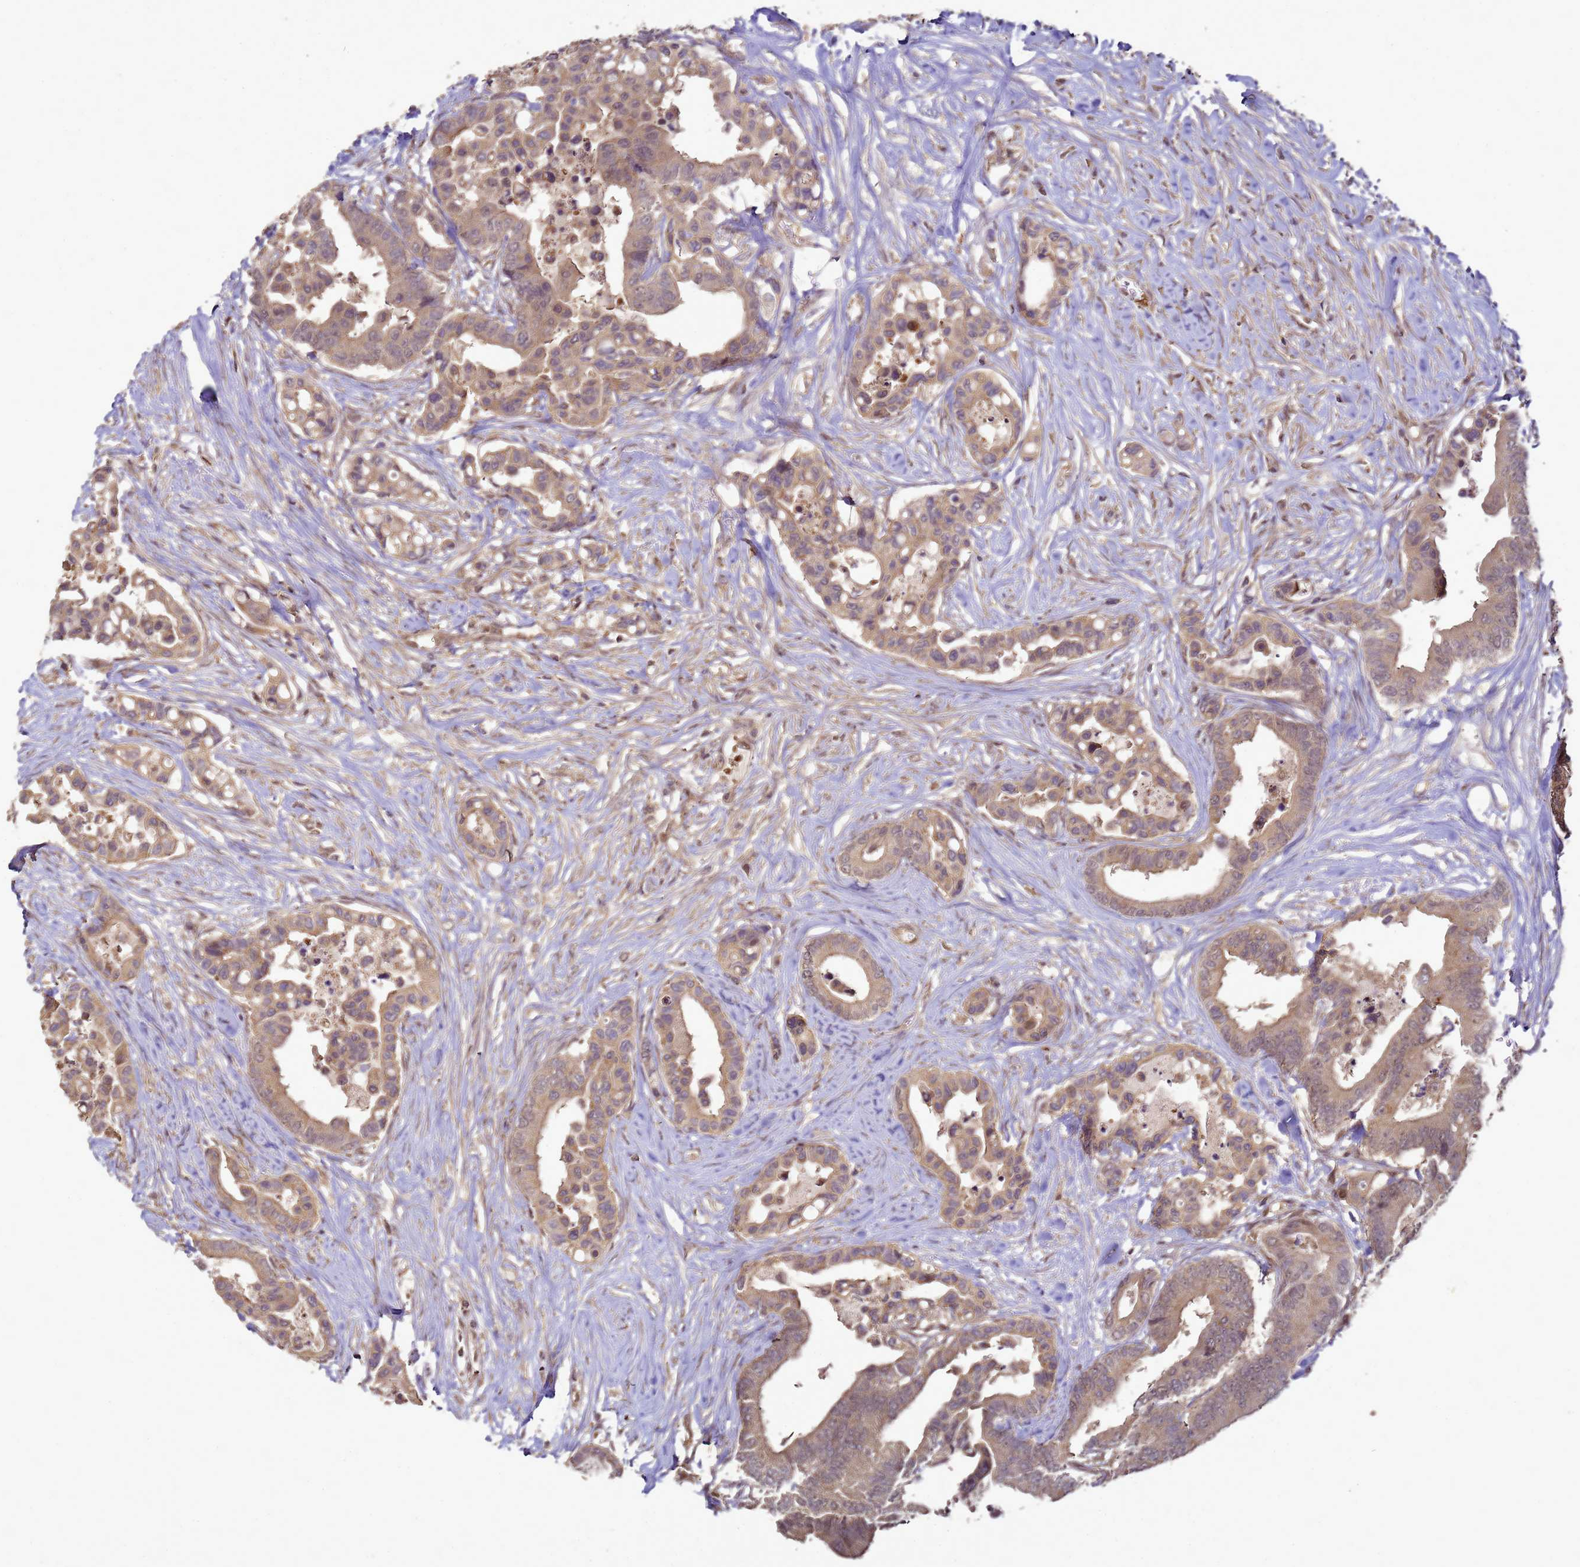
{"staining": {"intensity": "weak", "quantity": ">75%", "location": "cytoplasmic/membranous"}, "tissue": "colorectal cancer", "cell_type": "Tumor cells", "image_type": "cancer", "snomed": [{"axis": "morphology", "description": "Normal tissue, NOS"}, {"axis": "morphology", "description": "Adenocarcinoma, NOS"}, {"axis": "topography", "description": "Colon"}], "caption": "Immunohistochemical staining of colorectal cancer (adenocarcinoma) displays weak cytoplasmic/membranous protein positivity in approximately >75% of tumor cells.", "gene": "CRBN", "patient": {"sex": "male", "age": 82}}